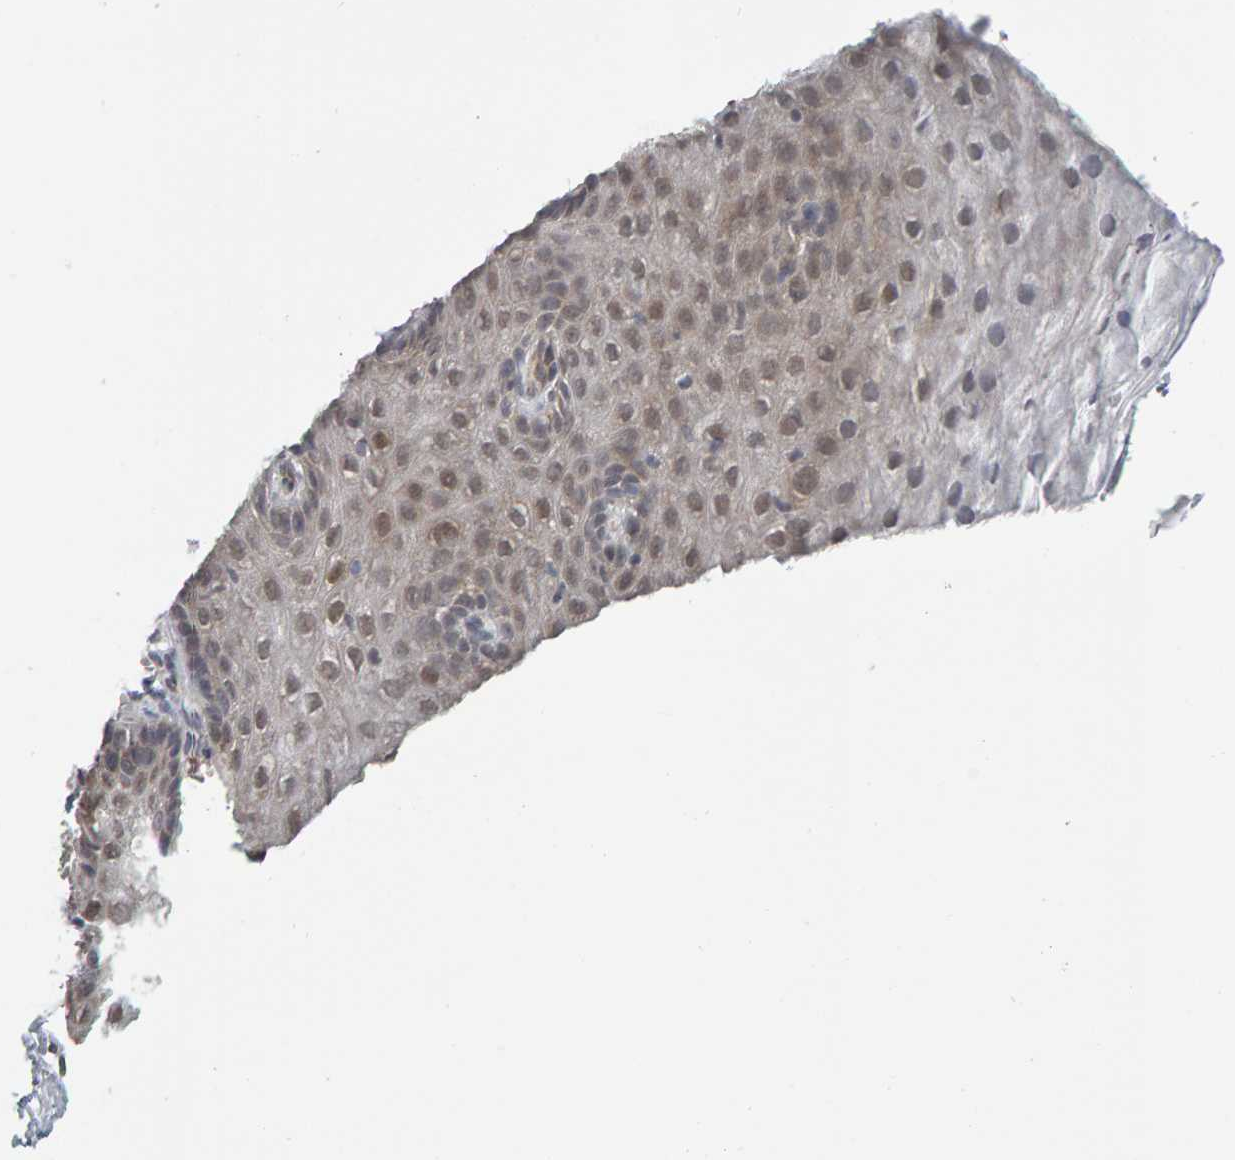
{"staining": {"intensity": "moderate", "quantity": ">75%", "location": "nuclear"}, "tissue": "vagina", "cell_type": "Squamous epithelial cells", "image_type": "normal", "snomed": [{"axis": "morphology", "description": "Normal tissue, NOS"}, {"axis": "topography", "description": "Vagina"}], "caption": "Immunohistochemical staining of benign vagina reveals moderate nuclear protein expression in approximately >75% of squamous epithelial cells.", "gene": "DAP3", "patient": {"sex": "female", "age": 32}}